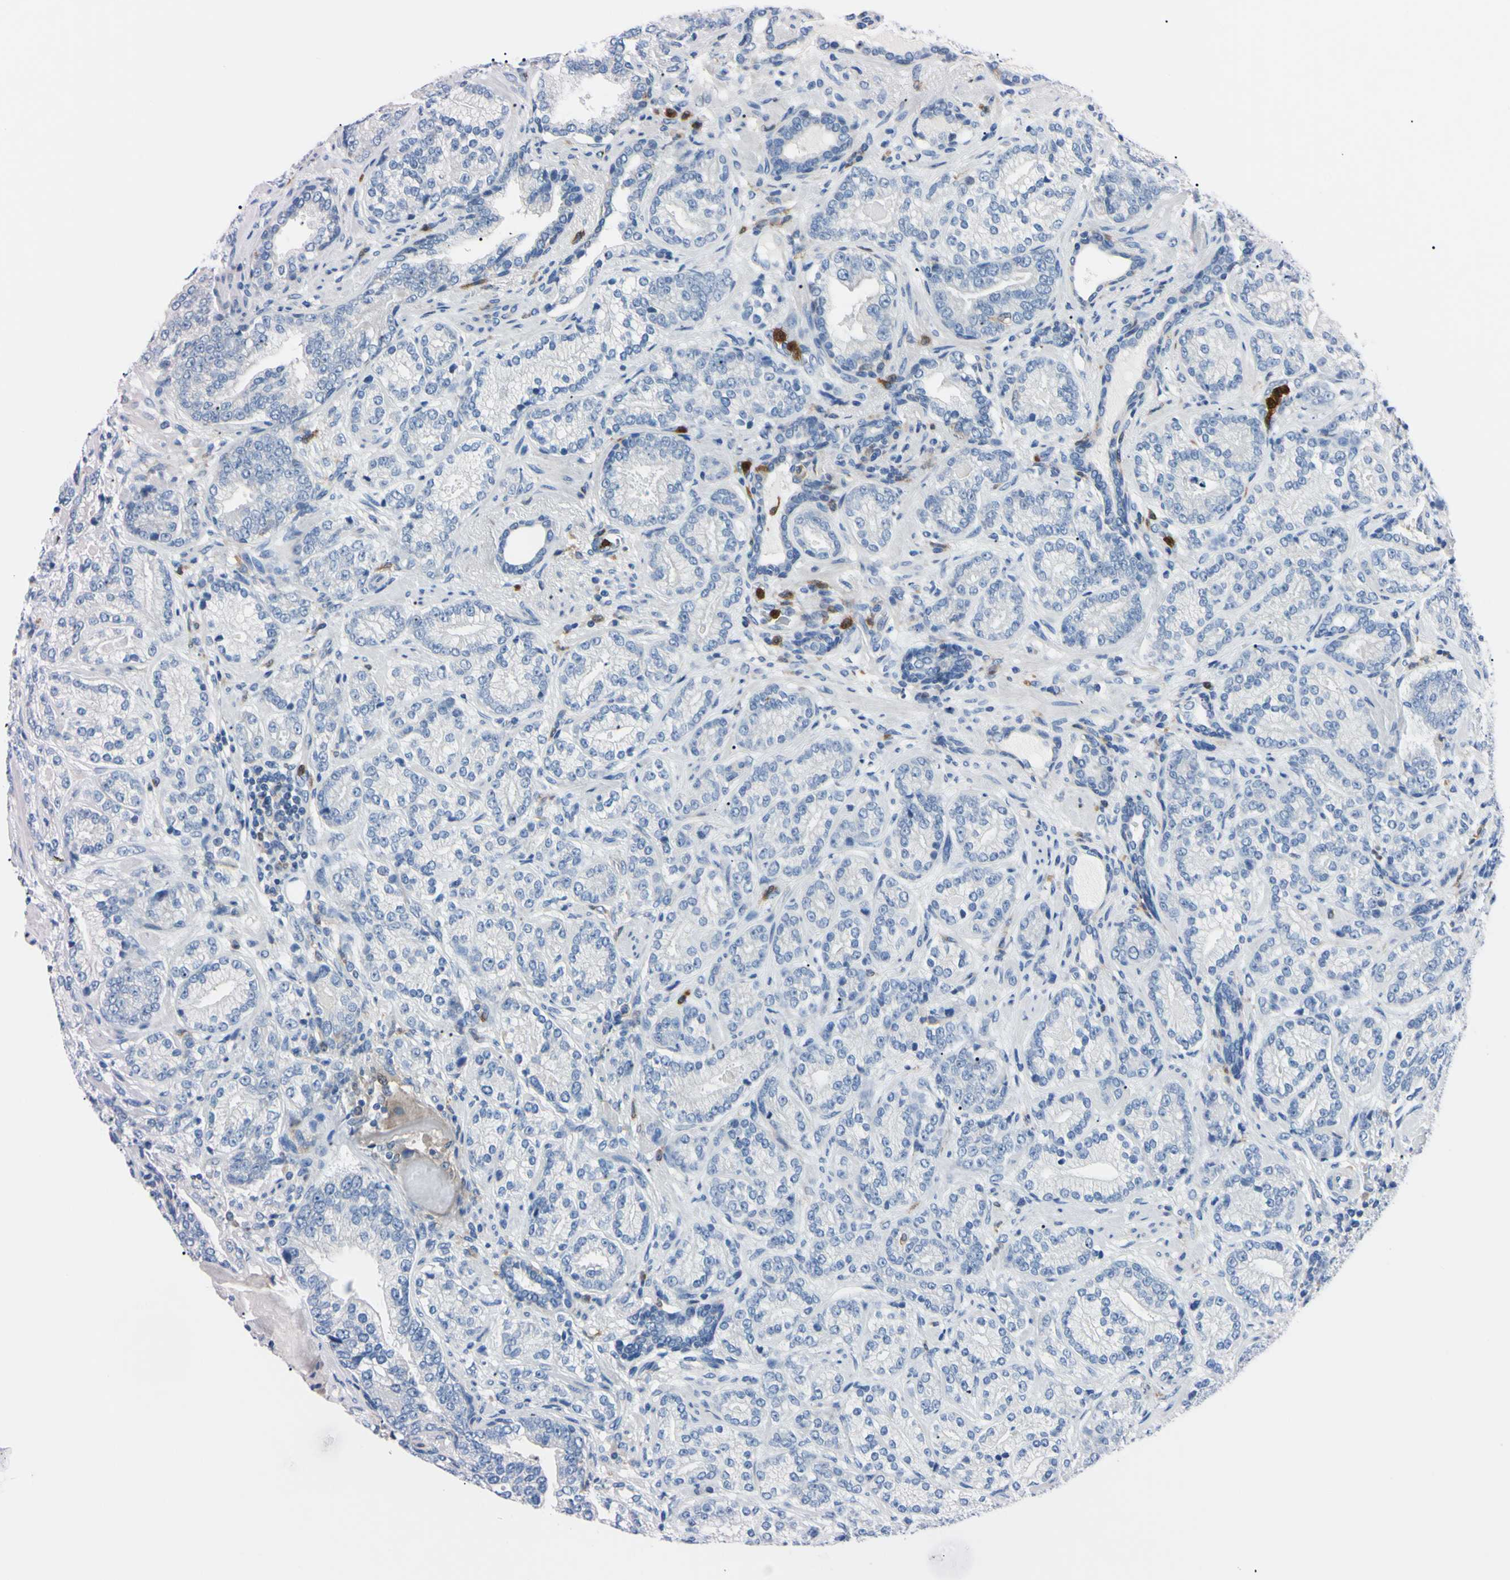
{"staining": {"intensity": "negative", "quantity": "none", "location": "none"}, "tissue": "prostate cancer", "cell_type": "Tumor cells", "image_type": "cancer", "snomed": [{"axis": "morphology", "description": "Adenocarcinoma, High grade"}, {"axis": "topography", "description": "Prostate"}], "caption": "Tumor cells are negative for brown protein staining in high-grade adenocarcinoma (prostate).", "gene": "NCF4", "patient": {"sex": "male", "age": 61}}